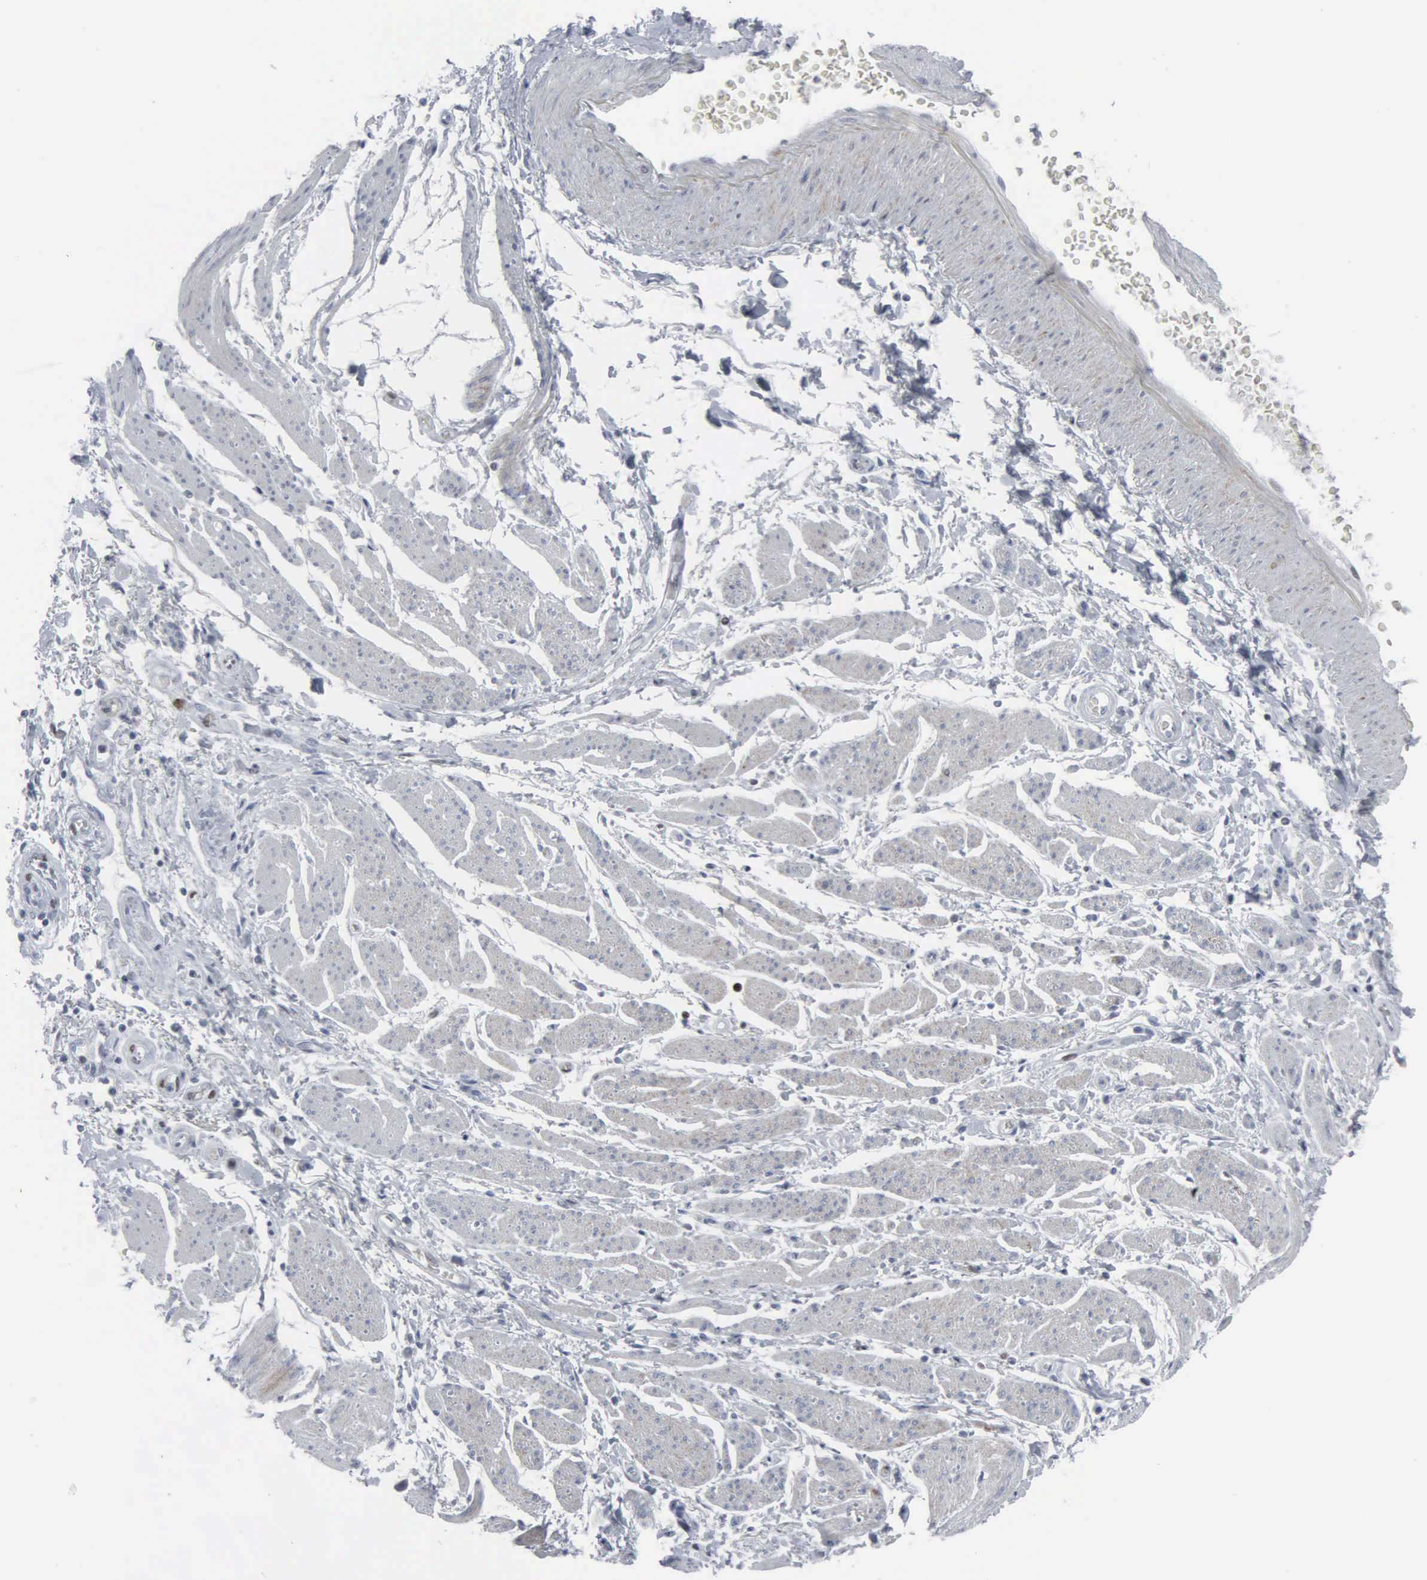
{"staining": {"intensity": "negative", "quantity": "none", "location": "none"}, "tissue": "stomach cancer", "cell_type": "Tumor cells", "image_type": "cancer", "snomed": [{"axis": "morphology", "description": "Adenocarcinoma, NOS"}, {"axis": "topography", "description": "Stomach"}], "caption": "High power microscopy image of an immunohistochemistry (IHC) photomicrograph of stomach cancer, revealing no significant staining in tumor cells.", "gene": "CCND3", "patient": {"sex": "female", "age": 76}}